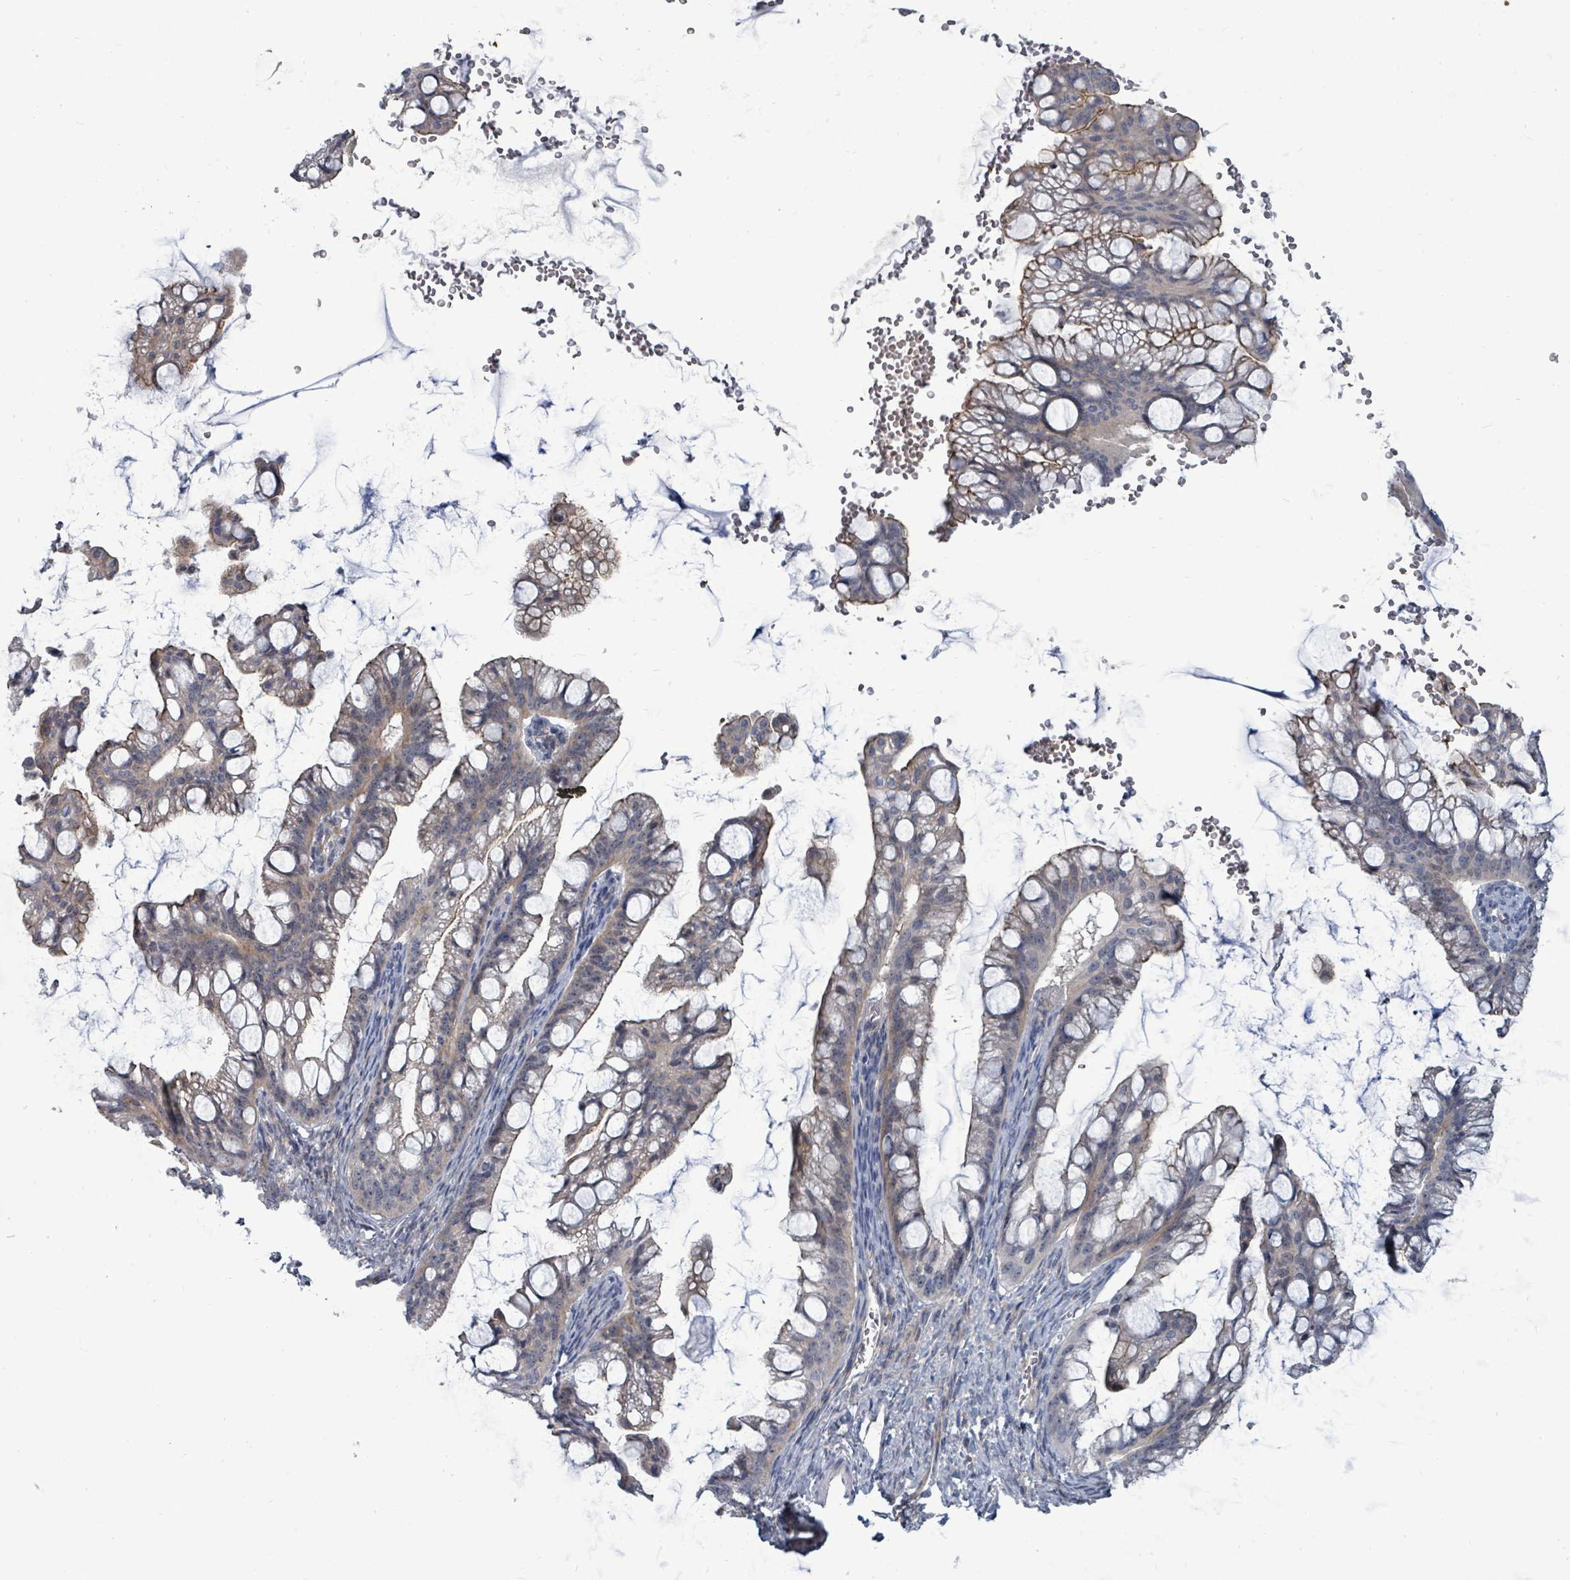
{"staining": {"intensity": "negative", "quantity": "none", "location": "none"}, "tissue": "ovarian cancer", "cell_type": "Tumor cells", "image_type": "cancer", "snomed": [{"axis": "morphology", "description": "Cystadenocarcinoma, mucinous, NOS"}, {"axis": "topography", "description": "Ovary"}], "caption": "Protein analysis of mucinous cystadenocarcinoma (ovarian) demonstrates no significant staining in tumor cells.", "gene": "TRDMT1", "patient": {"sex": "female", "age": 73}}